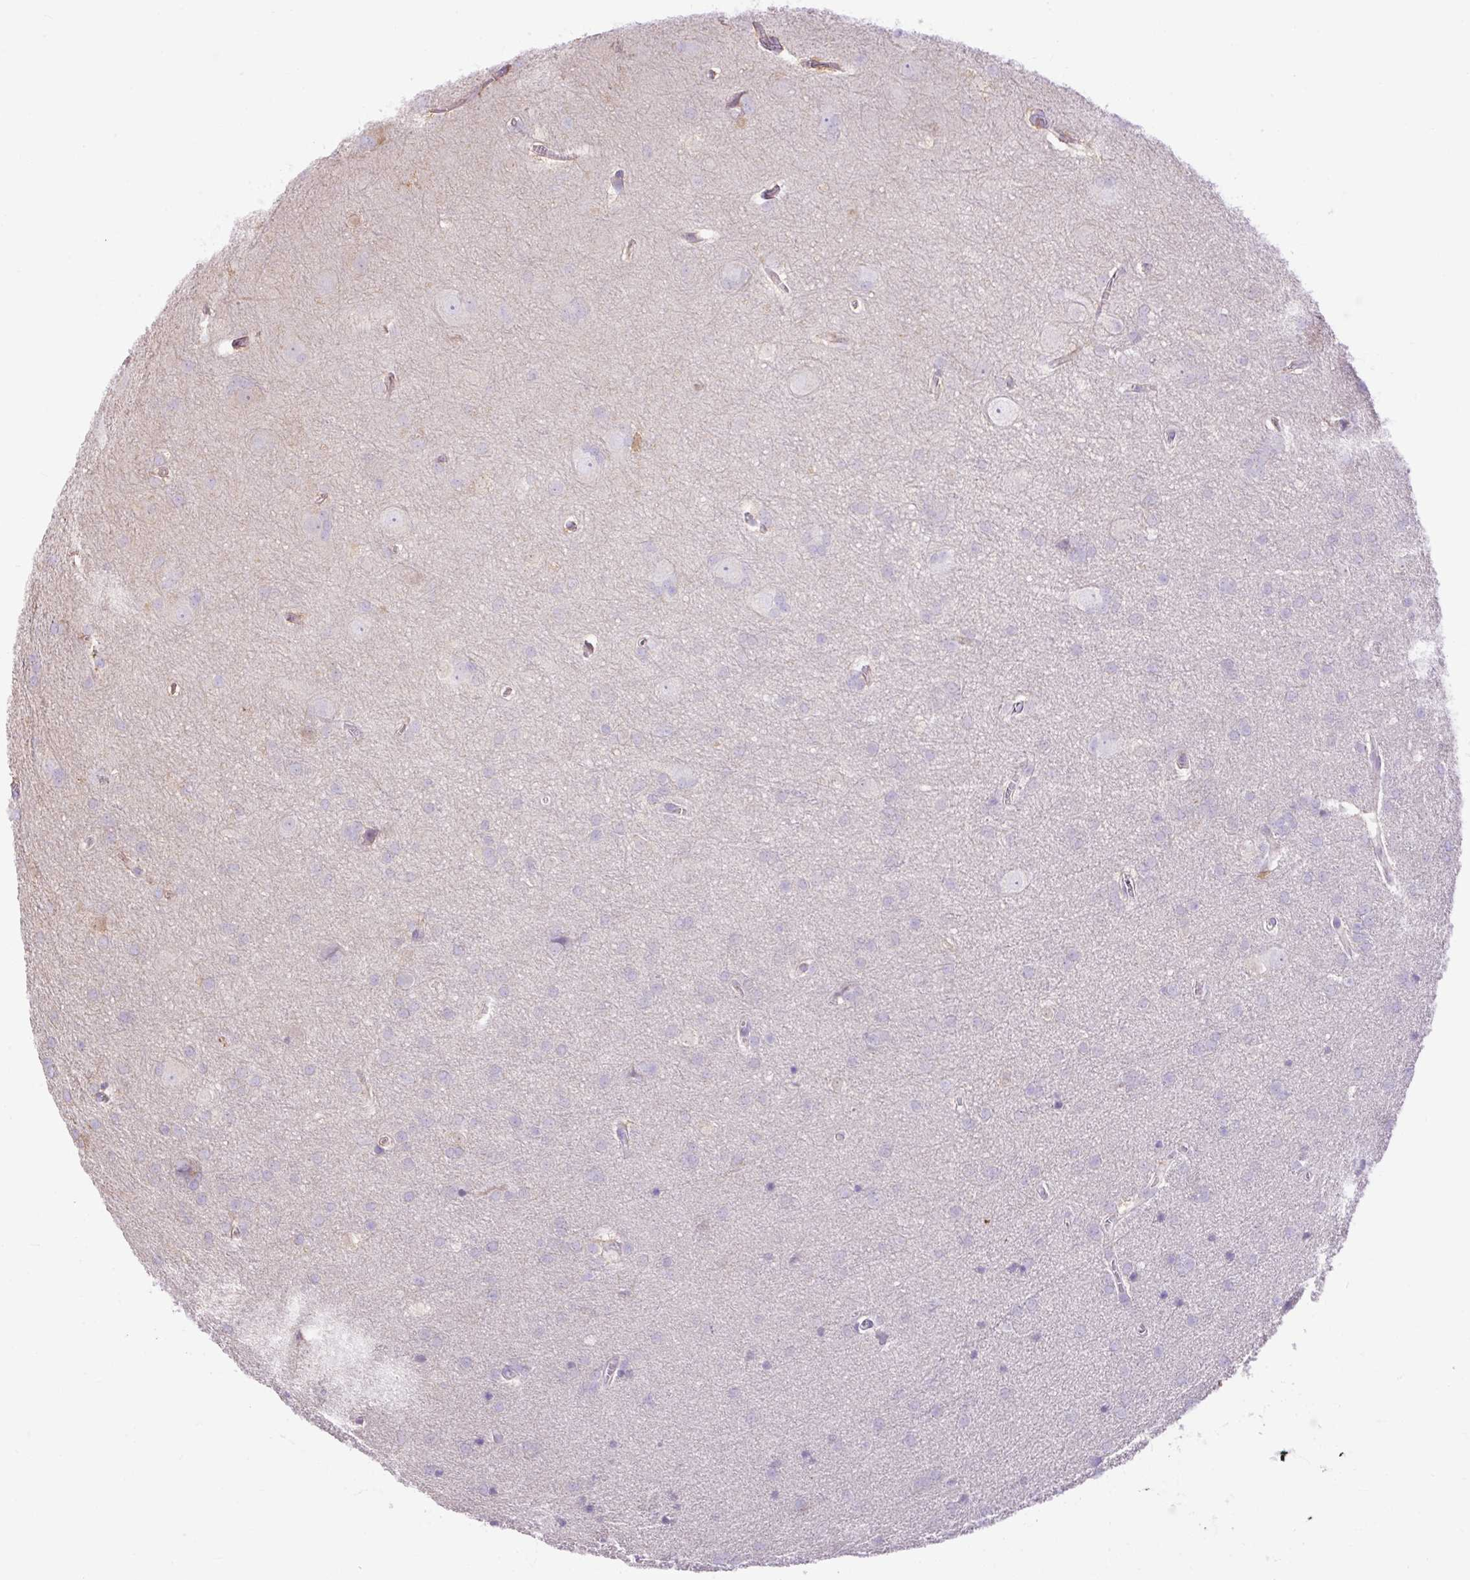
{"staining": {"intensity": "negative", "quantity": "none", "location": "none"}, "tissue": "glioma", "cell_type": "Tumor cells", "image_type": "cancer", "snomed": [{"axis": "morphology", "description": "Glioma, malignant, Low grade"}, {"axis": "topography", "description": "Brain"}], "caption": "IHC photomicrograph of human glioma stained for a protein (brown), which displays no staining in tumor cells.", "gene": "SPTBN5", "patient": {"sex": "female", "age": 34}}